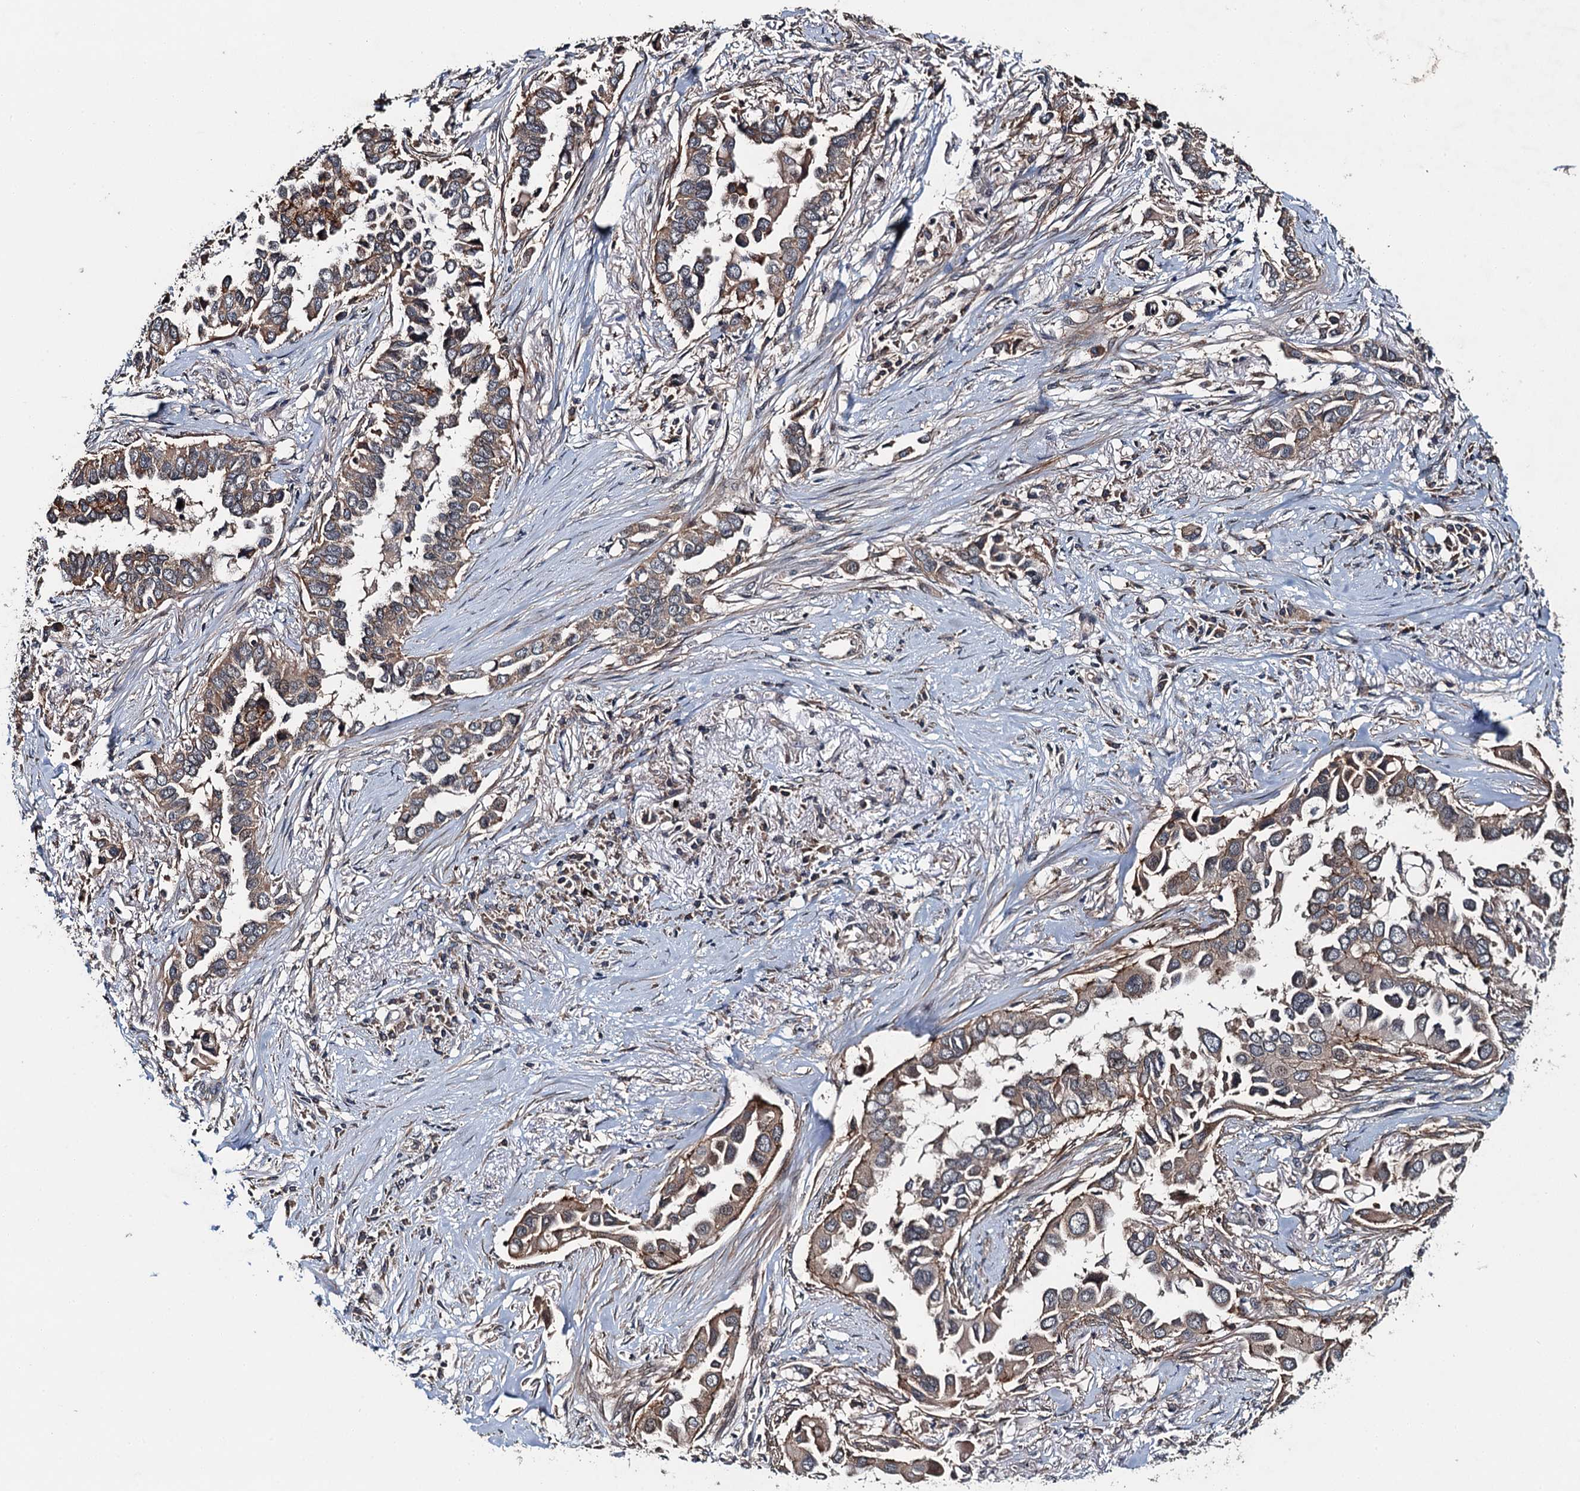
{"staining": {"intensity": "weak", "quantity": ">75%", "location": "cytoplasmic/membranous"}, "tissue": "lung cancer", "cell_type": "Tumor cells", "image_type": "cancer", "snomed": [{"axis": "morphology", "description": "Adenocarcinoma, NOS"}, {"axis": "topography", "description": "Lung"}], "caption": "Immunohistochemistry (IHC) (DAB) staining of human lung adenocarcinoma displays weak cytoplasmic/membranous protein expression in about >75% of tumor cells.", "gene": "SNX32", "patient": {"sex": "female", "age": 76}}